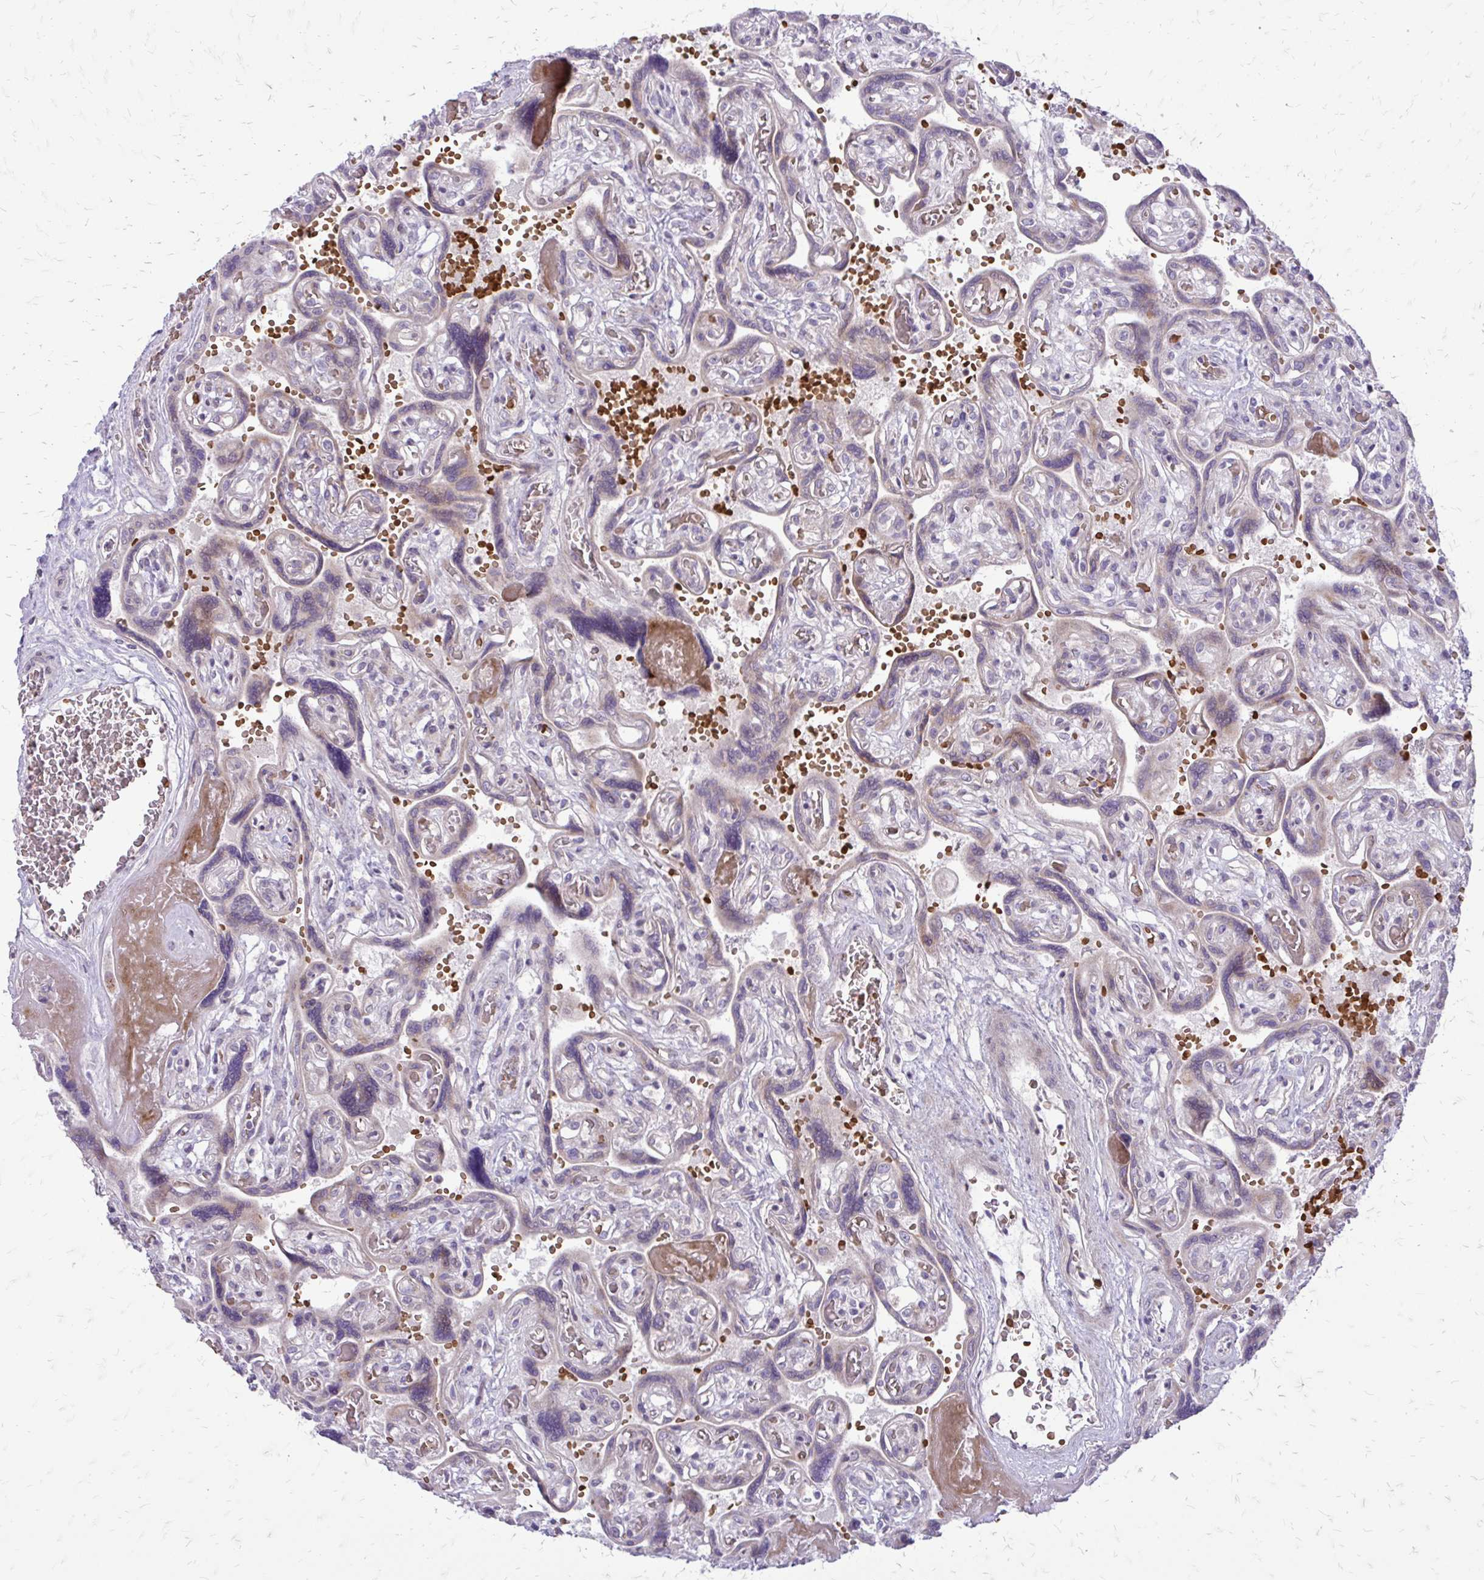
{"staining": {"intensity": "weak", "quantity": "<25%", "location": "cytoplasmic/membranous"}, "tissue": "placenta", "cell_type": "Decidual cells", "image_type": "normal", "snomed": [{"axis": "morphology", "description": "Normal tissue, NOS"}, {"axis": "topography", "description": "Placenta"}], "caption": "IHC histopathology image of normal placenta stained for a protein (brown), which shows no staining in decidual cells.", "gene": "FUNDC2", "patient": {"sex": "female", "age": 32}}